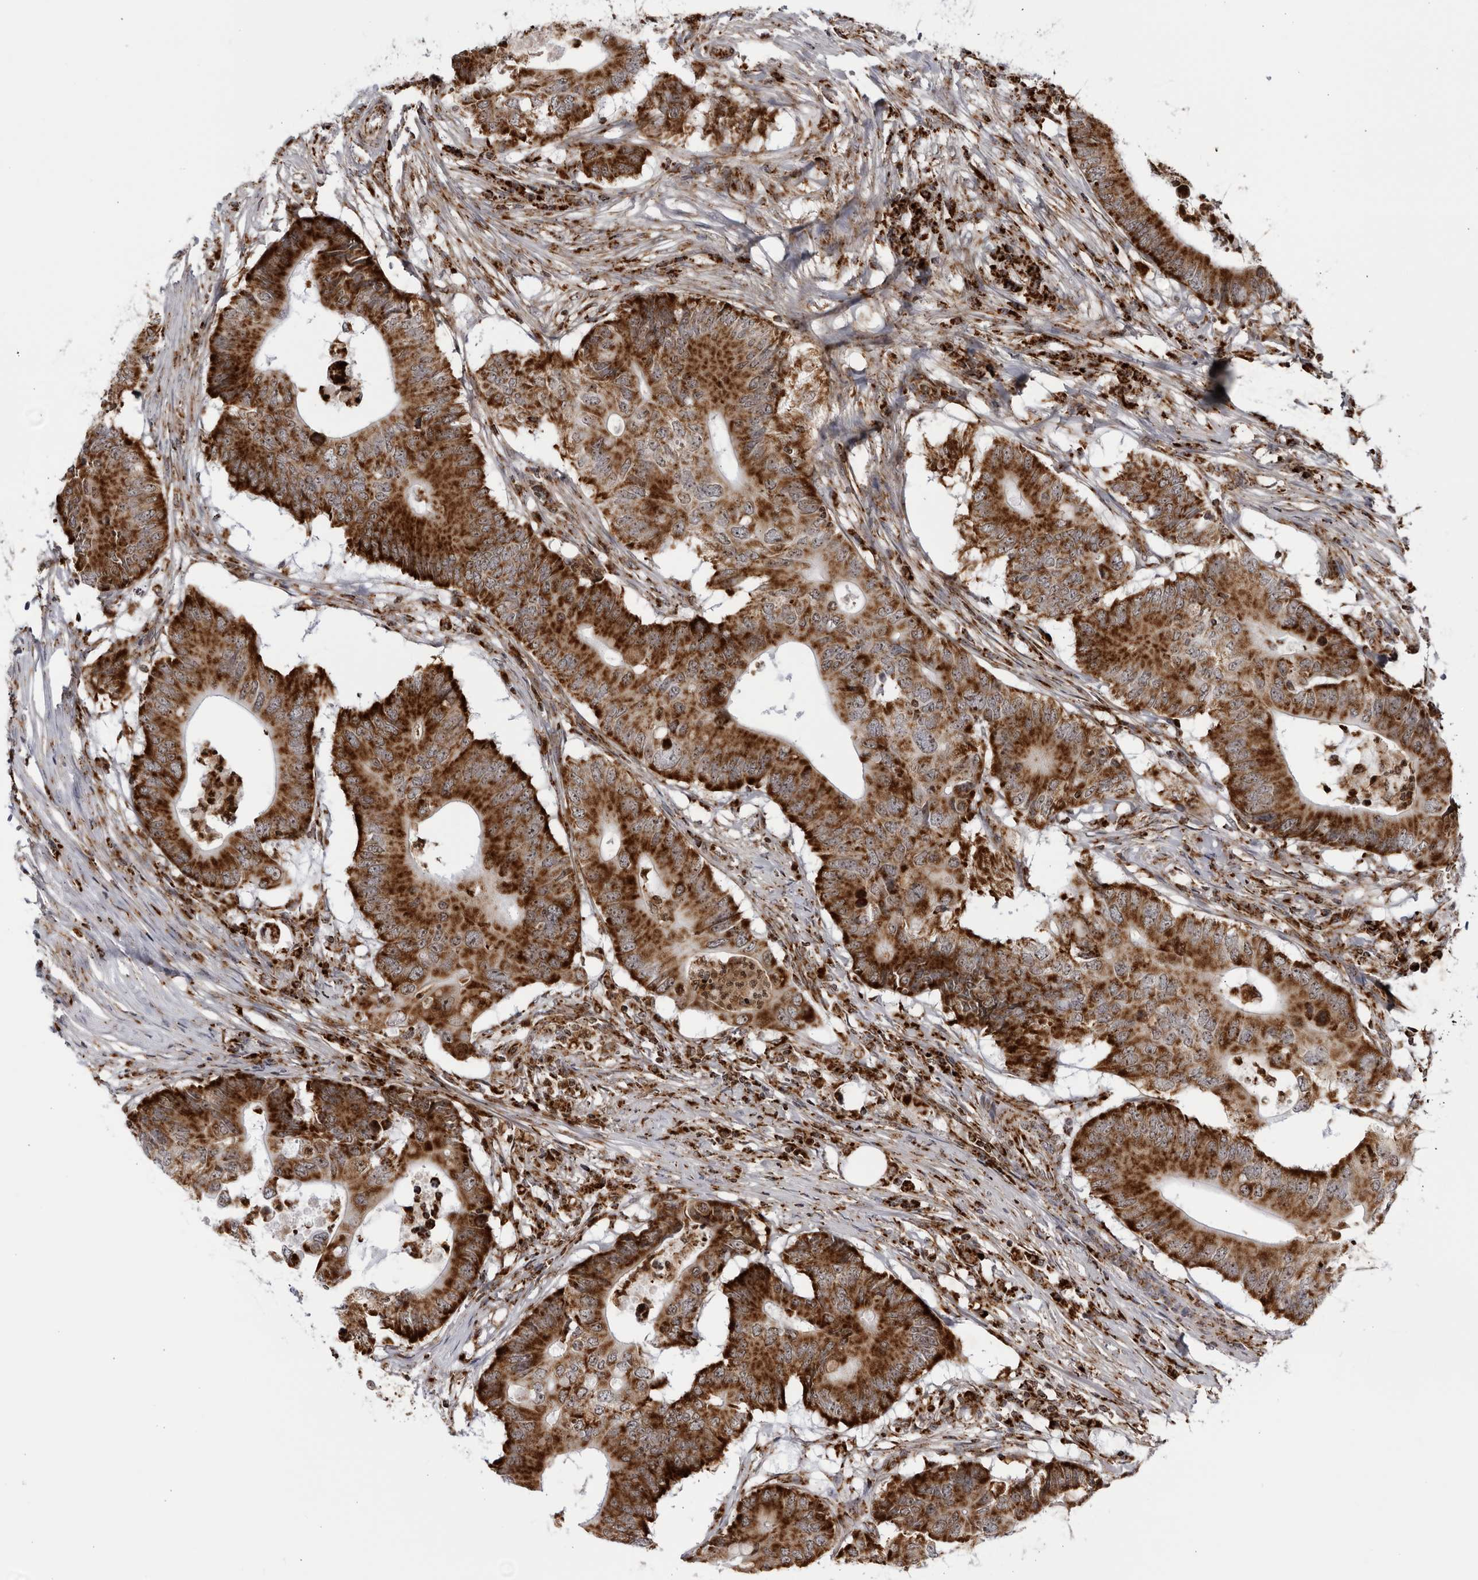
{"staining": {"intensity": "strong", "quantity": ">75%", "location": "cytoplasmic/membranous,nuclear"}, "tissue": "colorectal cancer", "cell_type": "Tumor cells", "image_type": "cancer", "snomed": [{"axis": "morphology", "description": "Adenocarcinoma, NOS"}, {"axis": "topography", "description": "Colon"}], "caption": "Colorectal cancer (adenocarcinoma) stained with DAB immunohistochemistry (IHC) demonstrates high levels of strong cytoplasmic/membranous and nuclear expression in about >75% of tumor cells.", "gene": "RBM34", "patient": {"sex": "male", "age": 71}}